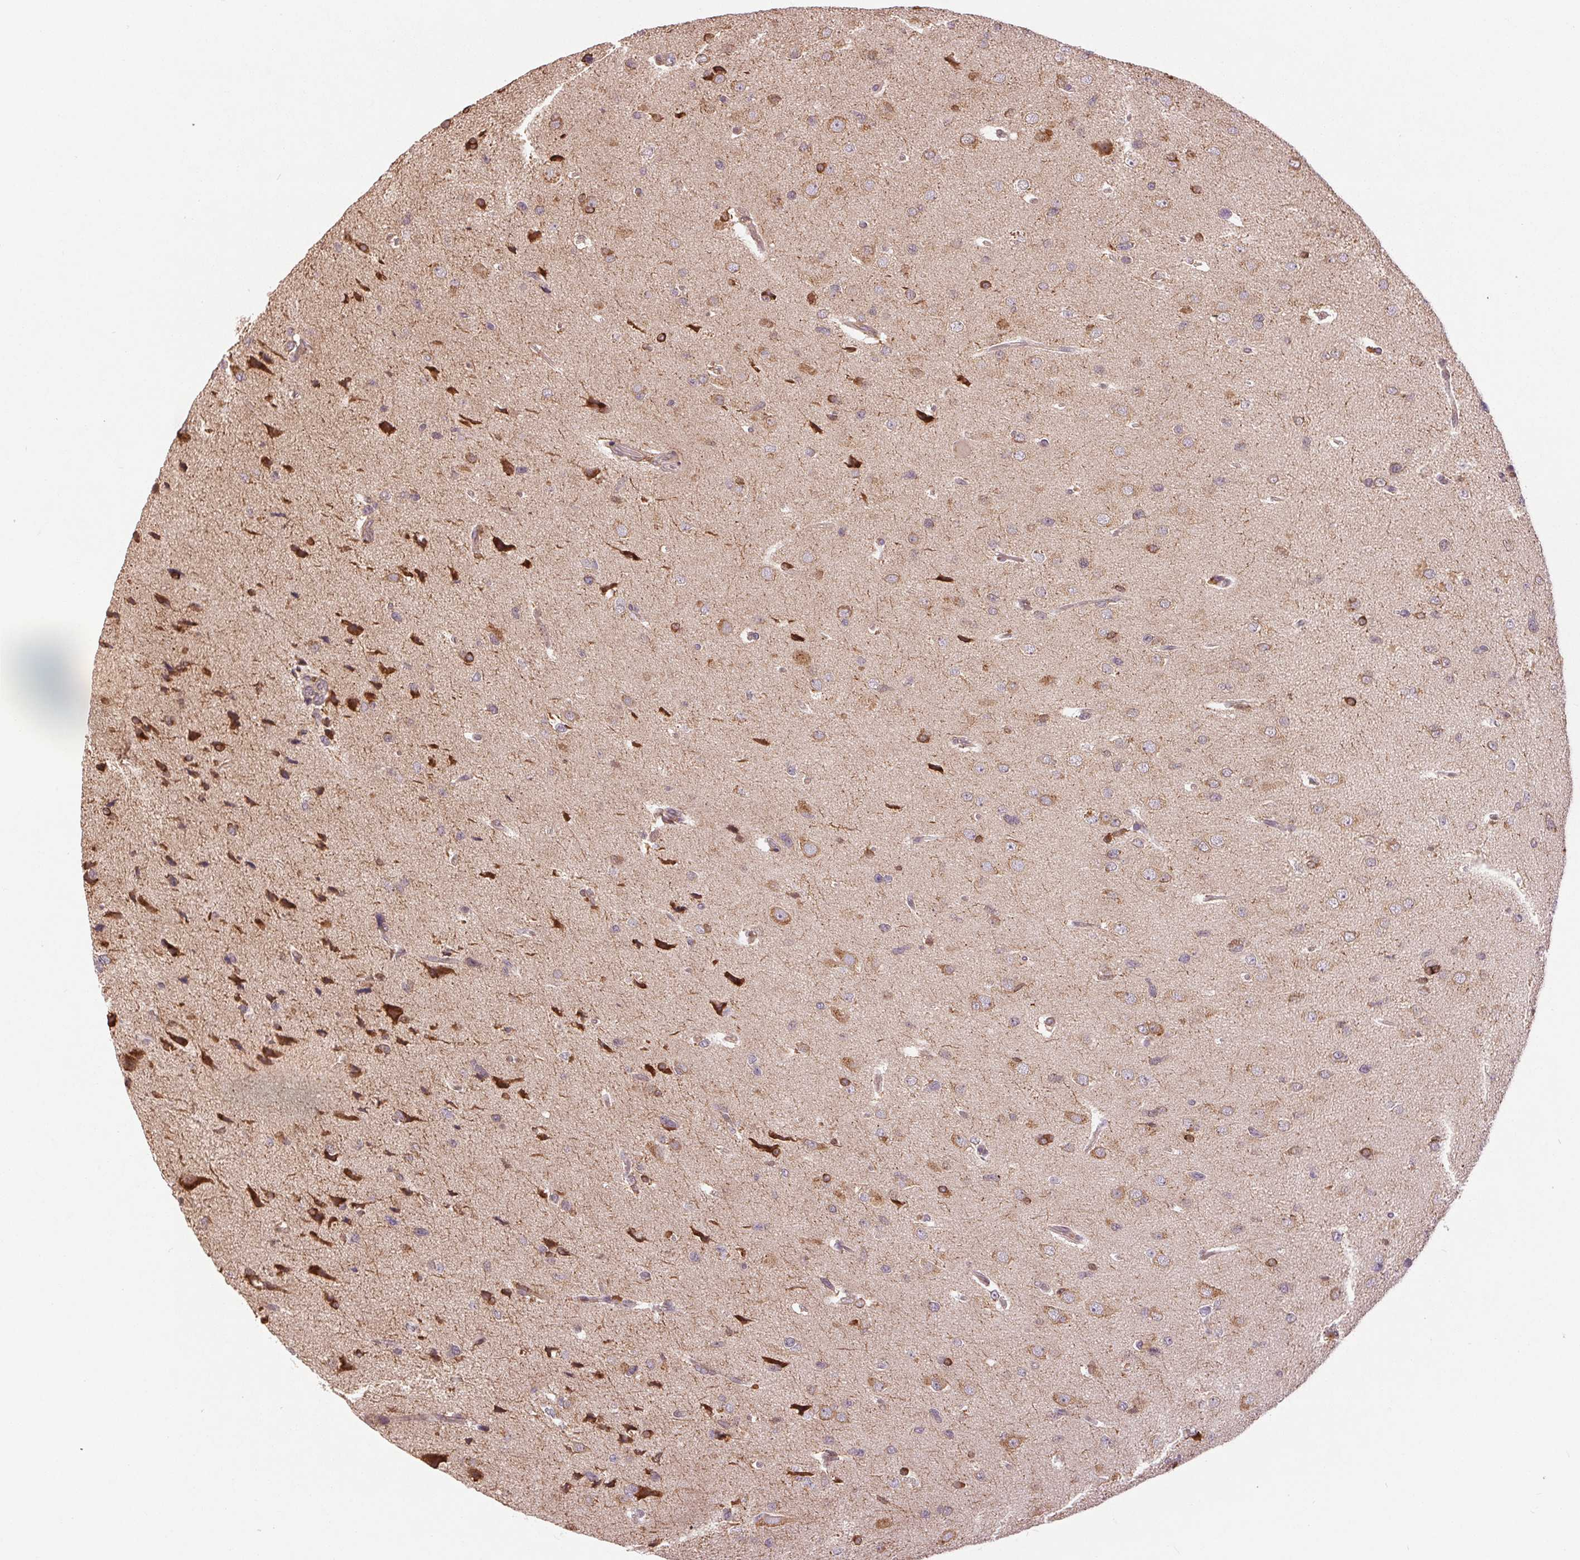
{"staining": {"intensity": "moderate", "quantity": ">75%", "location": "cytoplasmic/membranous"}, "tissue": "glioma", "cell_type": "Tumor cells", "image_type": "cancer", "snomed": [{"axis": "morphology", "description": "Glioma, malignant, Low grade"}, {"axis": "topography", "description": "Brain"}], "caption": "Protein staining displays moderate cytoplasmic/membranous staining in about >75% of tumor cells in malignant low-grade glioma.", "gene": "BTF3L4", "patient": {"sex": "female", "age": 55}}